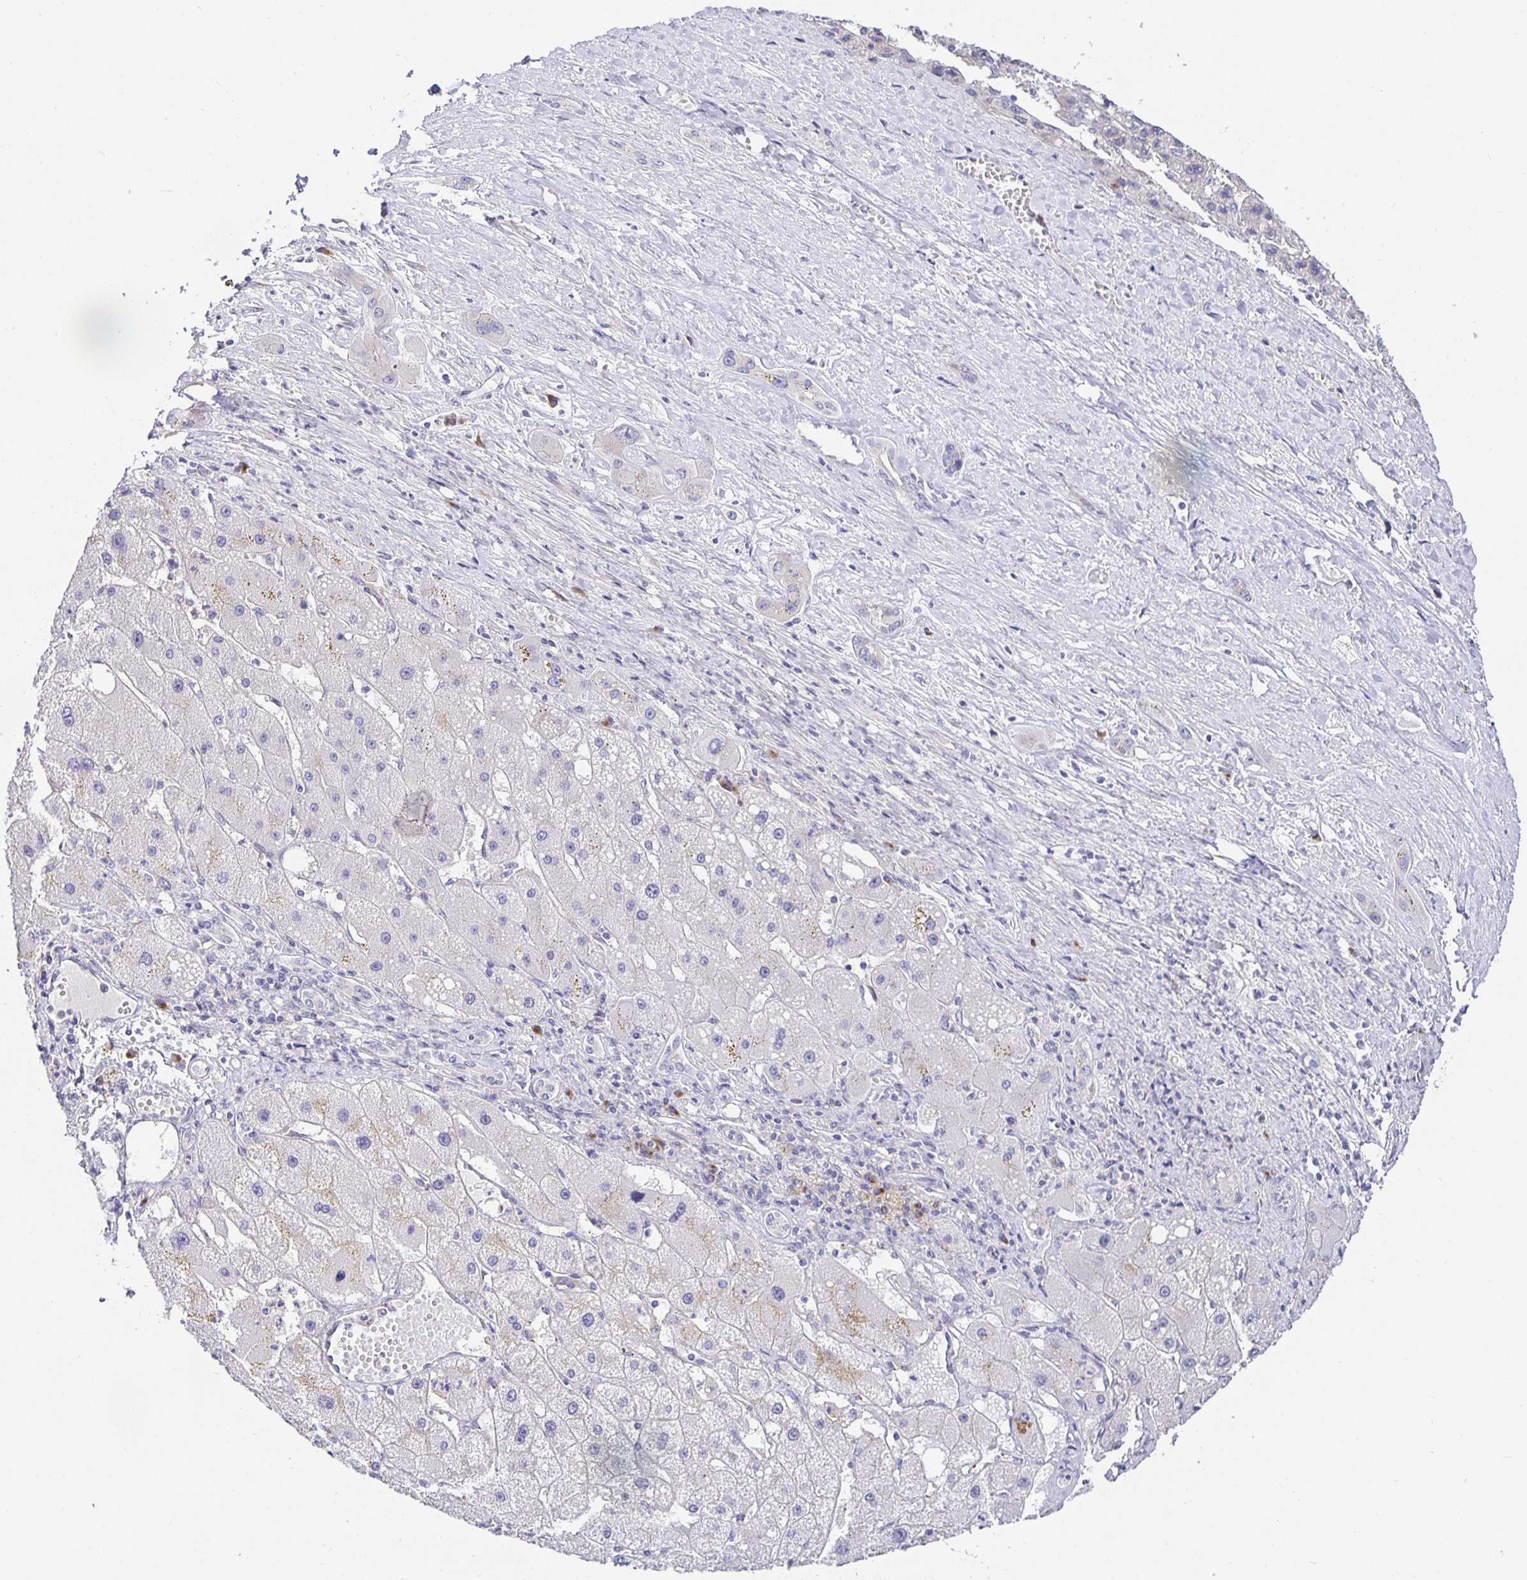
{"staining": {"intensity": "negative", "quantity": "none", "location": "none"}, "tissue": "liver cancer", "cell_type": "Tumor cells", "image_type": "cancer", "snomed": [{"axis": "morphology", "description": "Carcinoma, Hepatocellular, NOS"}, {"axis": "topography", "description": "Liver"}], "caption": "The photomicrograph reveals no staining of tumor cells in liver cancer (hepatocellular carcinoma).", "gene": "OPALIN", "patient": {"sex": "female", "age": 82}}